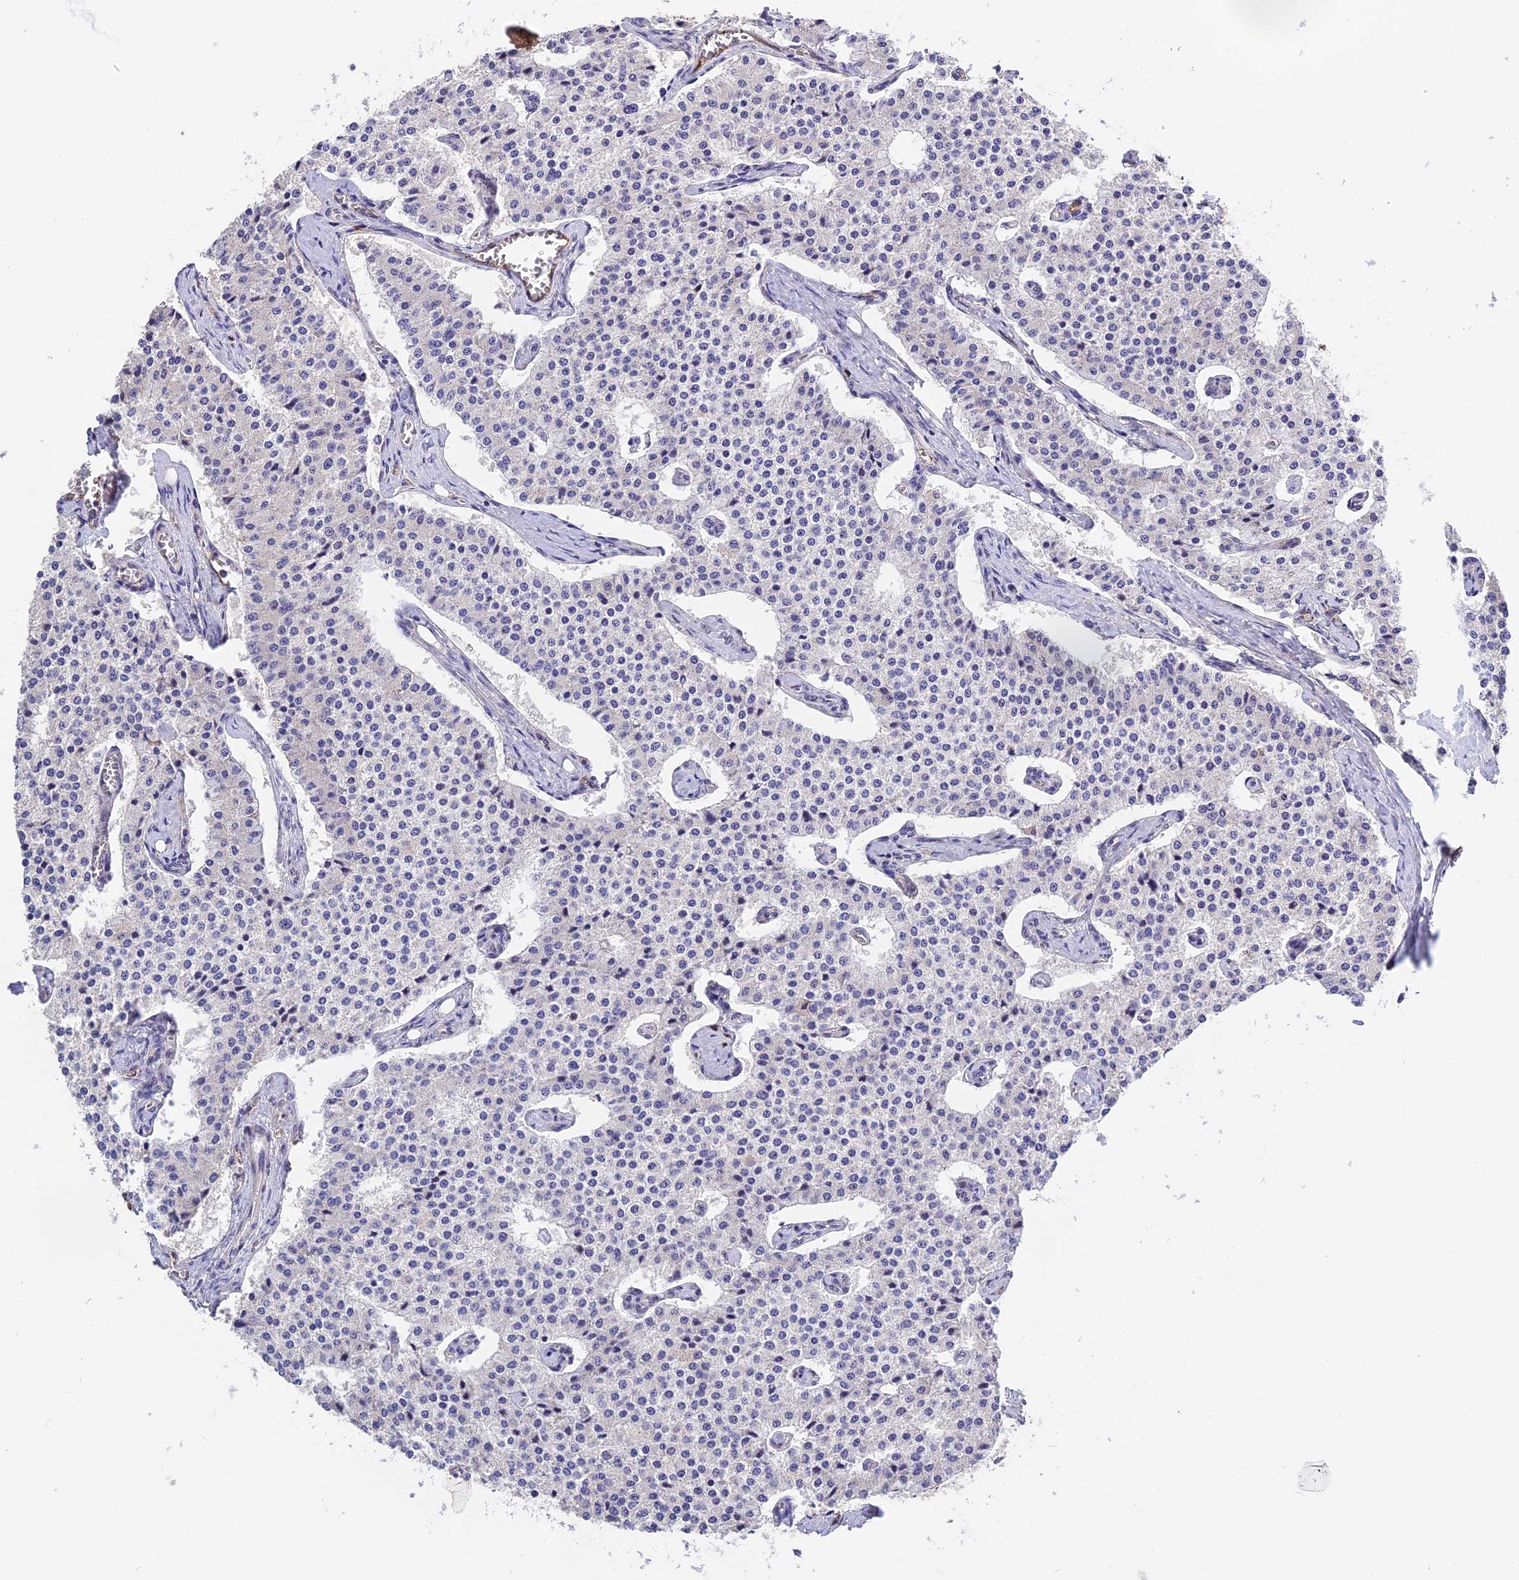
{"staining": {"intensity": "negative", "quantity": "none", "location": "none"}, "tissue": "carcinoid", "cell_type": "Tumor cells", "image_type": "cancer", "snomed": [{"axis": "morphology", "description": "Carcinoid, malignant, NOS"}, {"axis": "topography", "description": "Colon"}], "caption": "Tumor cells show no significant expression in malignant carcinoid. (DAB immunohistochemistry (IHC) with hematoxylin counter stain).", "gene": "MFSD2A", "patient": {"sex": "female", "age": 52}}